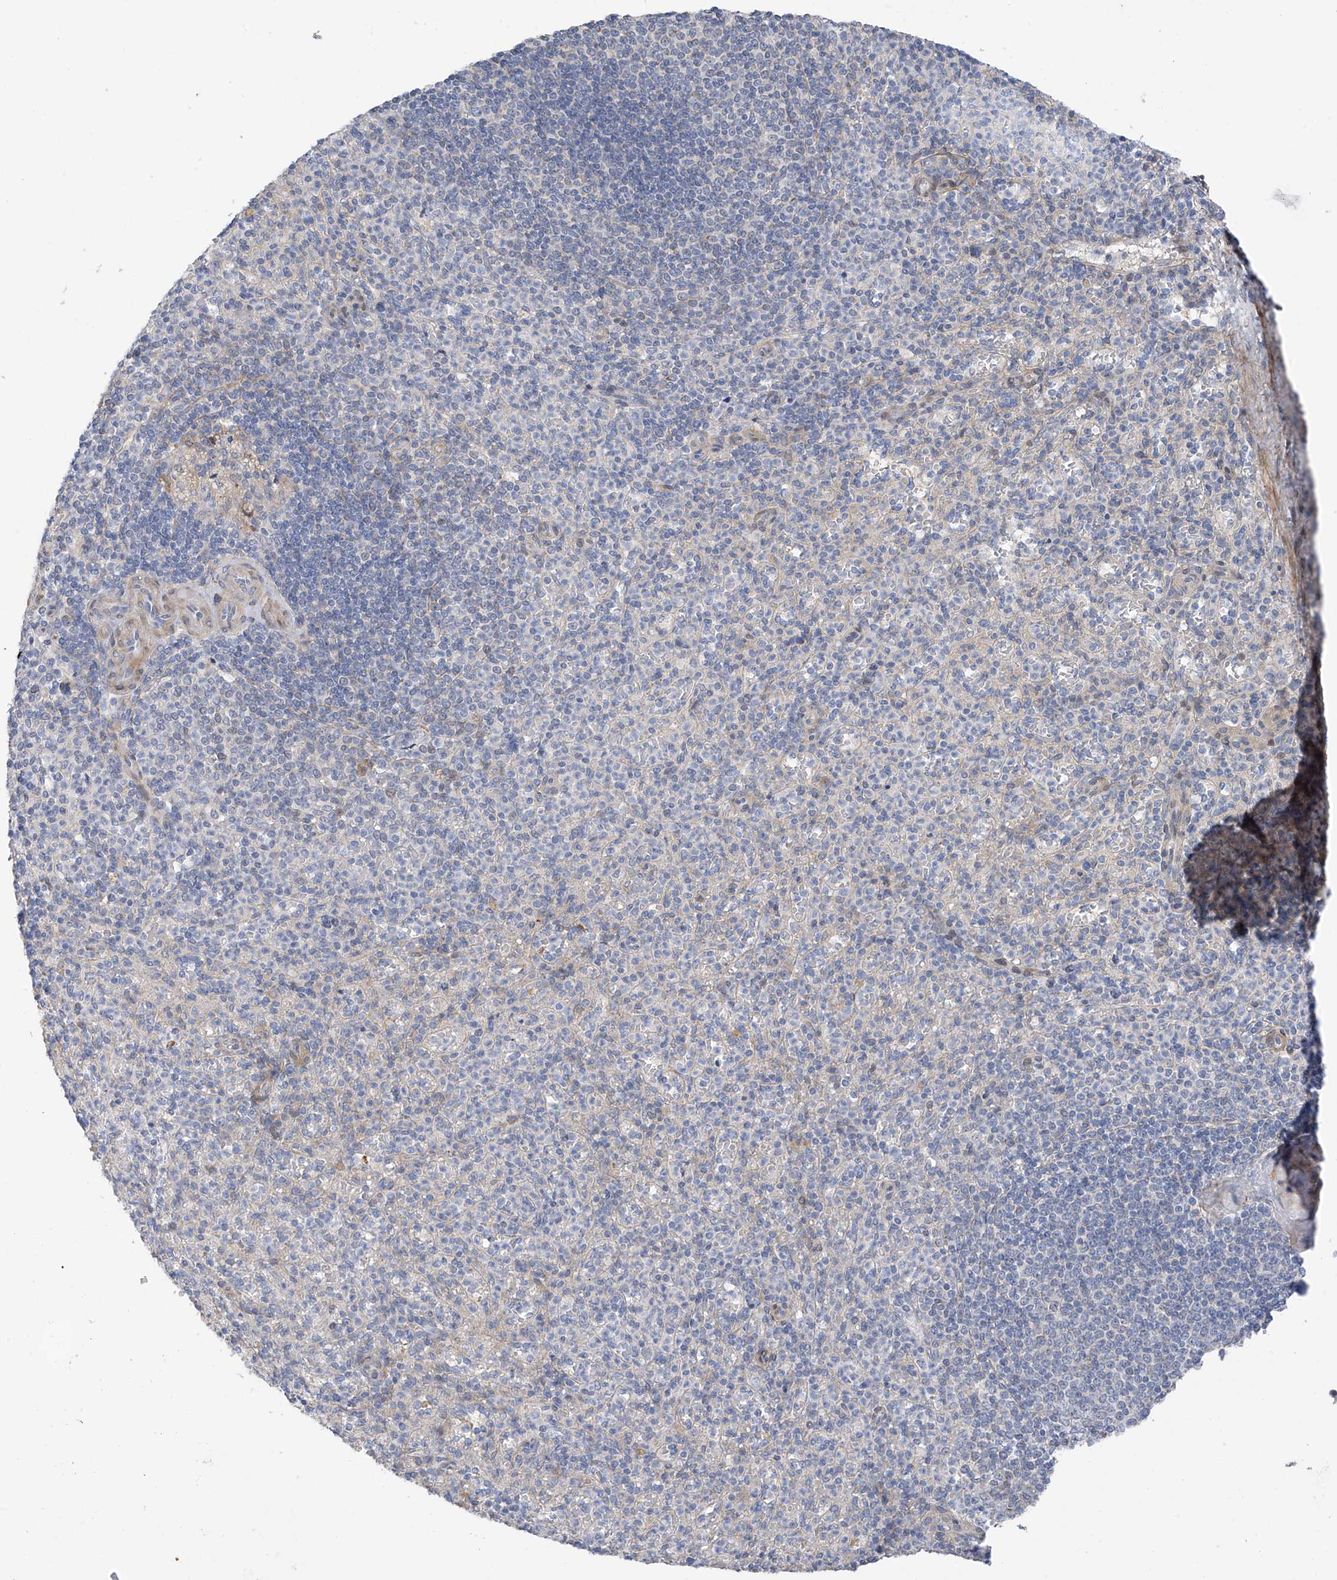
{"staining": {"intensity": "negative", "quantity": "none", "location": "none"}, "tissue": "spleen", "cell_type": "Cells in red pulp", "image_type": "normal", "snomed": [{"axis": "morphology", "description": "Normal tissue, NOS"}, {"axis": "topography", "description": "Spleen"}], "caption": "IHC of normal human spleen reveals no staining in cells in red pulp. (DAB immunohistochemistry, high magnification).", "gene": "ZNF641", "patient": {"sex": "female", "age": 74}}